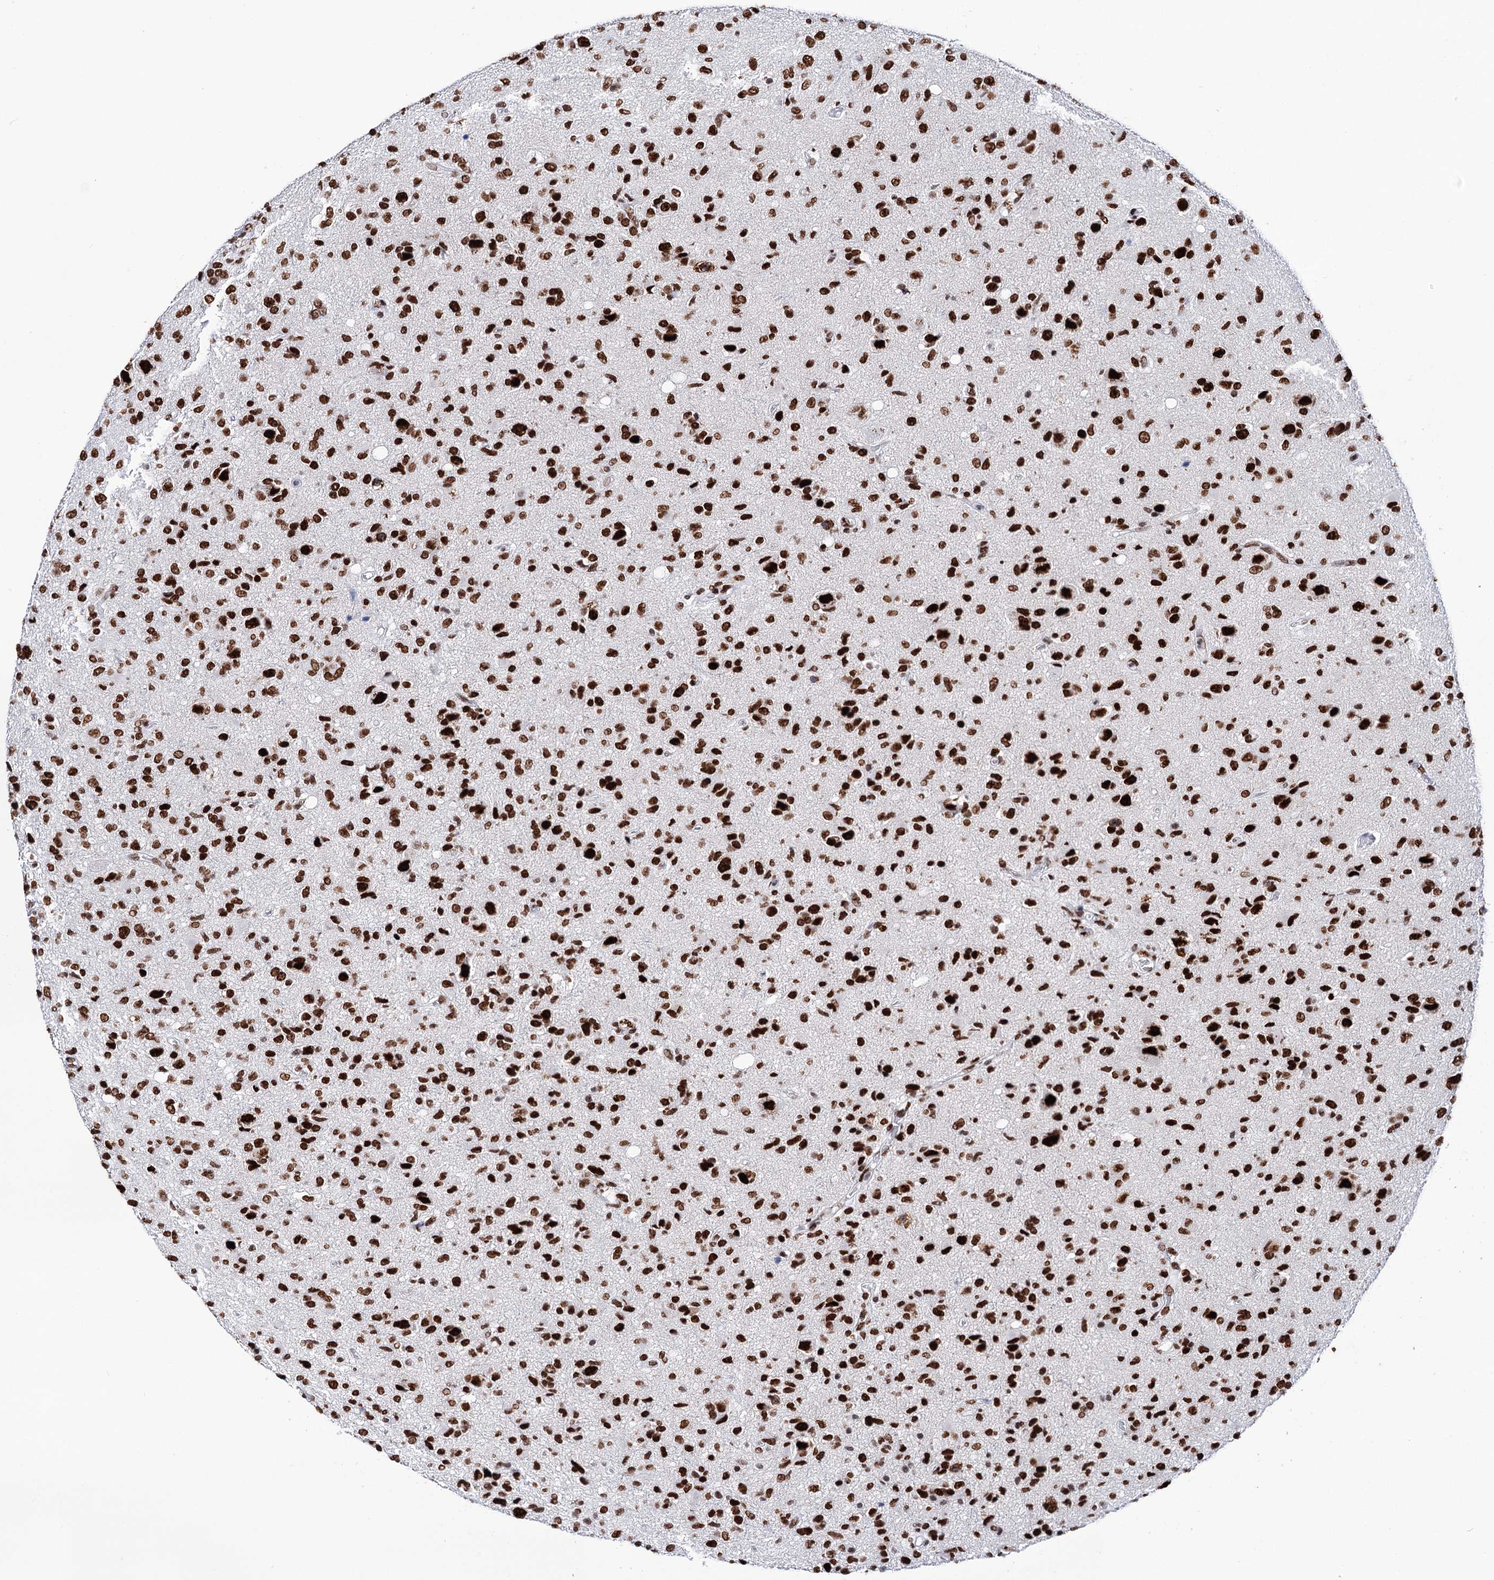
{"staining": {"intensity": "strong", "quantity": ">75%", "location": "nuclear"}, "tissue": "glioma", "cell_type": "Tumor cells", "image_type": "cancer", "snomed": [{"axis": "morphology", "description": "Glioma, malignant, High grade"}, {"axis": "topography", "description": "Brain"}], "caption": "Immunohistochemical staining of malignant glioma (high-grade) exhibits strong nuclear protein positivity in about >75% of tumor cells.", "gene": "MATR3", "patient": {"sex": "female", "age": 57}}